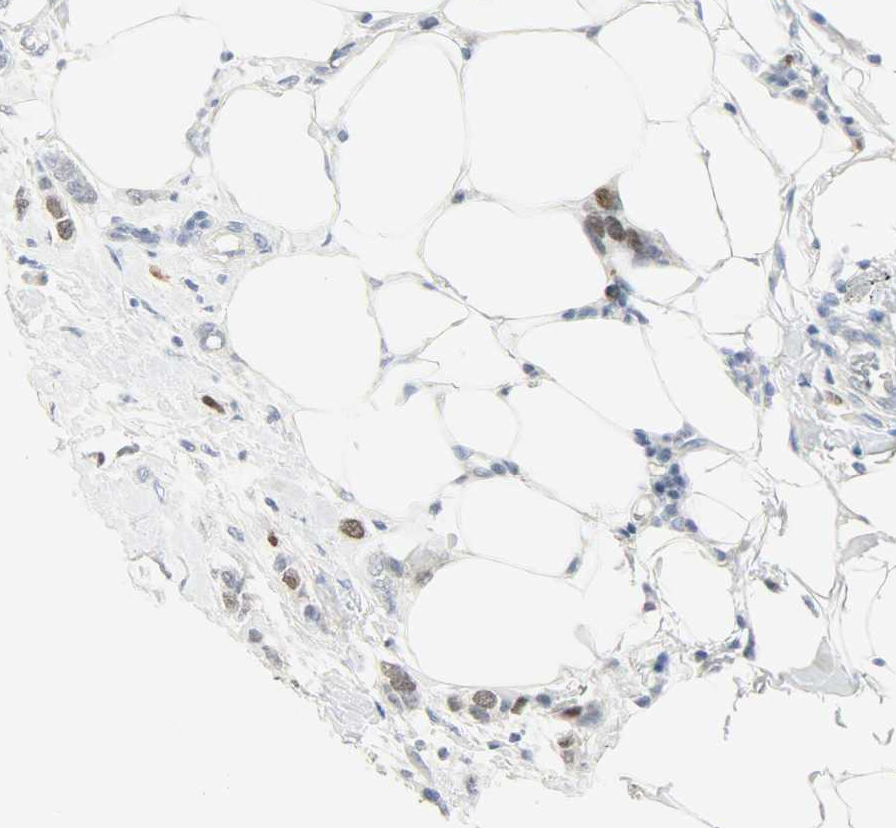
{"staining": {"intensity": "moderate", "quantity": "<25%", "location": "nuclear"}, "tissue": "breast cancer", "cell_type": "Tumor cells", "image_type": "cancer", "snomed": [{"axis": "morphology", "description": "Normal tissue, NOS"}, {"axis": "morphology", "description": "Duct carcinoma"}, {"axis": "topography", "description": "Breast"}], "caption": "Immunohistochemistry of human breast cancer (infiltrating ductal carcinoma) displays low levels of moderate nuclear expression in about <25% of tumor cells. (Stains: DAB (3,3'-diaminobenzidine) in brown, nuclei in blue, Microscopy: brightfield microscopy at high magnification).", "gene": "HELLS", "patient": {"sex": "female", "age": 50}}